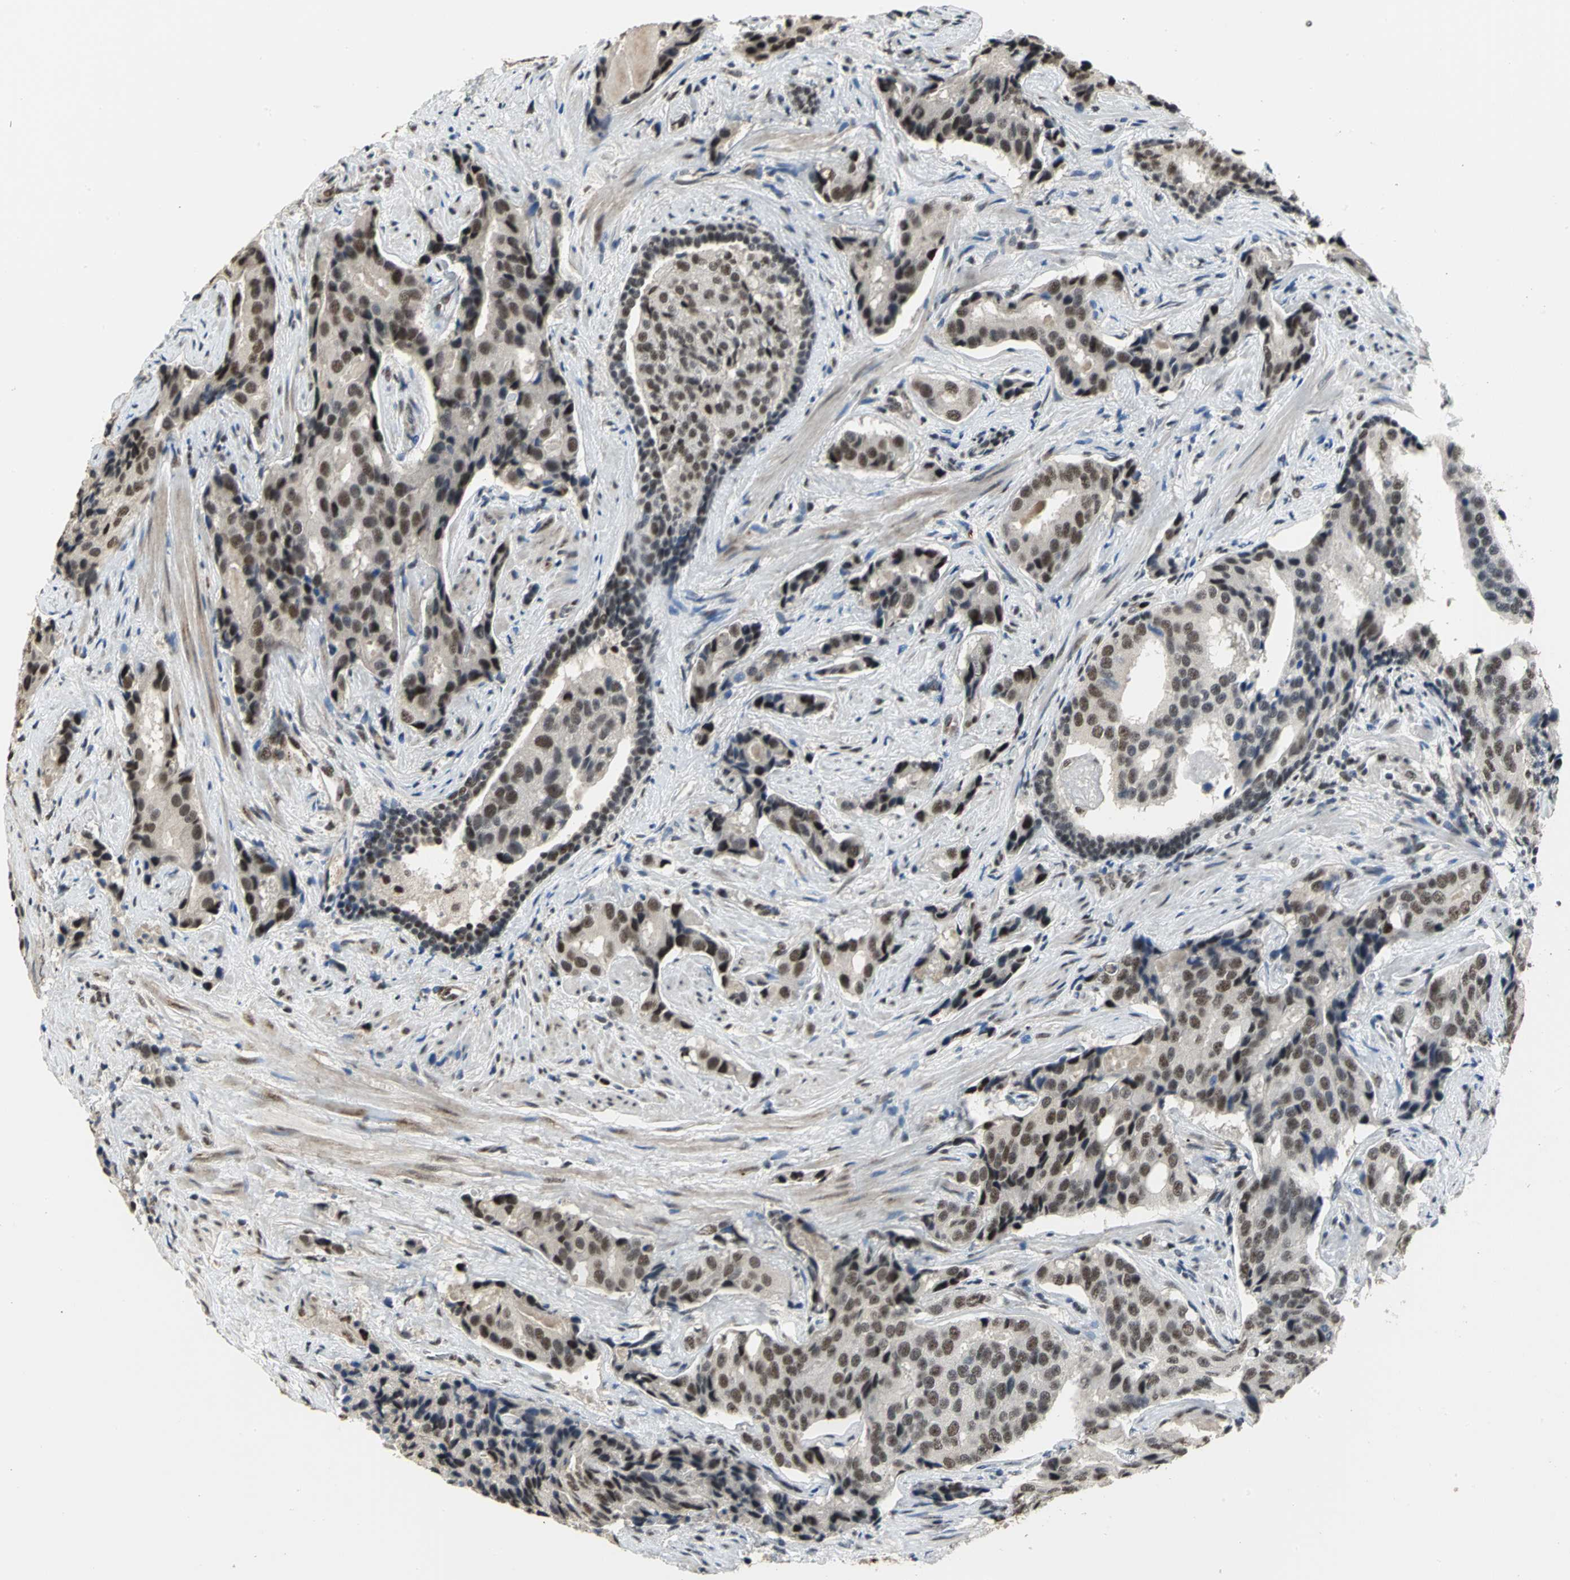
{"staining": {"intensity": "strong", "quantity": ">75%", "location": "nuclear"}, "tissue": "prostate cancer", "cell_type": "Tumor cells", "image_type": "cancer", "snomed": [{"axis": "morphology", "description": "Adenocarcinoma, High grade"}, {"axis": "topography", "description": "Prostate"}], "caption": "Human prostate cancer (high-grade adenocarcinoma) stained with a brown dye reveals strong nuclear positive staining in about >75% of tumor cells.", "gene": "CCDC88C", "patient": {"sex": "male", "age": 58}}